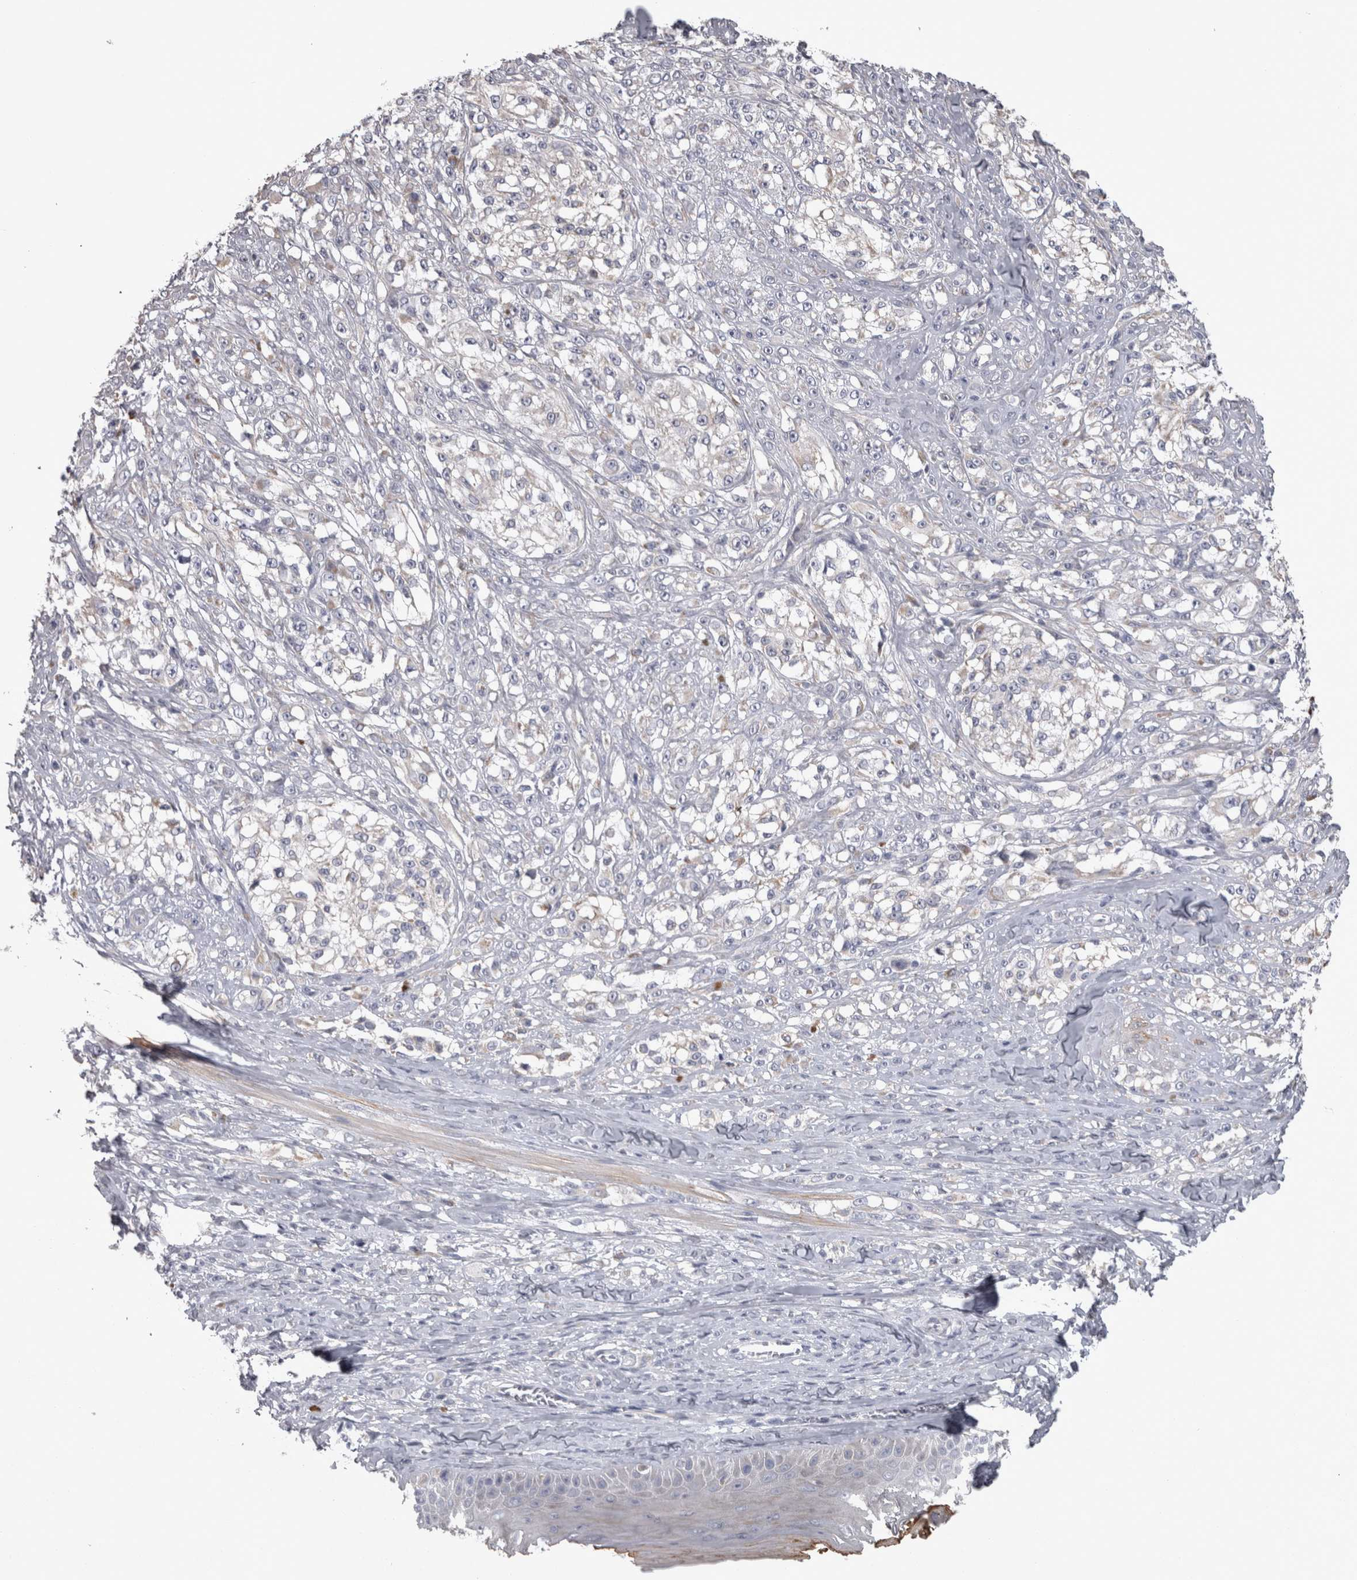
{"staining": {"intensity": "negative", "quantity": "none", "location": "none"}, "tissue": "melanoma", "cell_type": "Tumor cells", "image_type": "cancer", "snomed": [{"axis": "morphology", "description": "Malignant melanoma, NOS"}, {"axis": "topography", "description": "Skin of head"}], "caption": "The micrograph reveals no staining of tumor cells in malignant melanoma.", "gene": "DBT", "patient": {"sex": "male", "age": 83}}